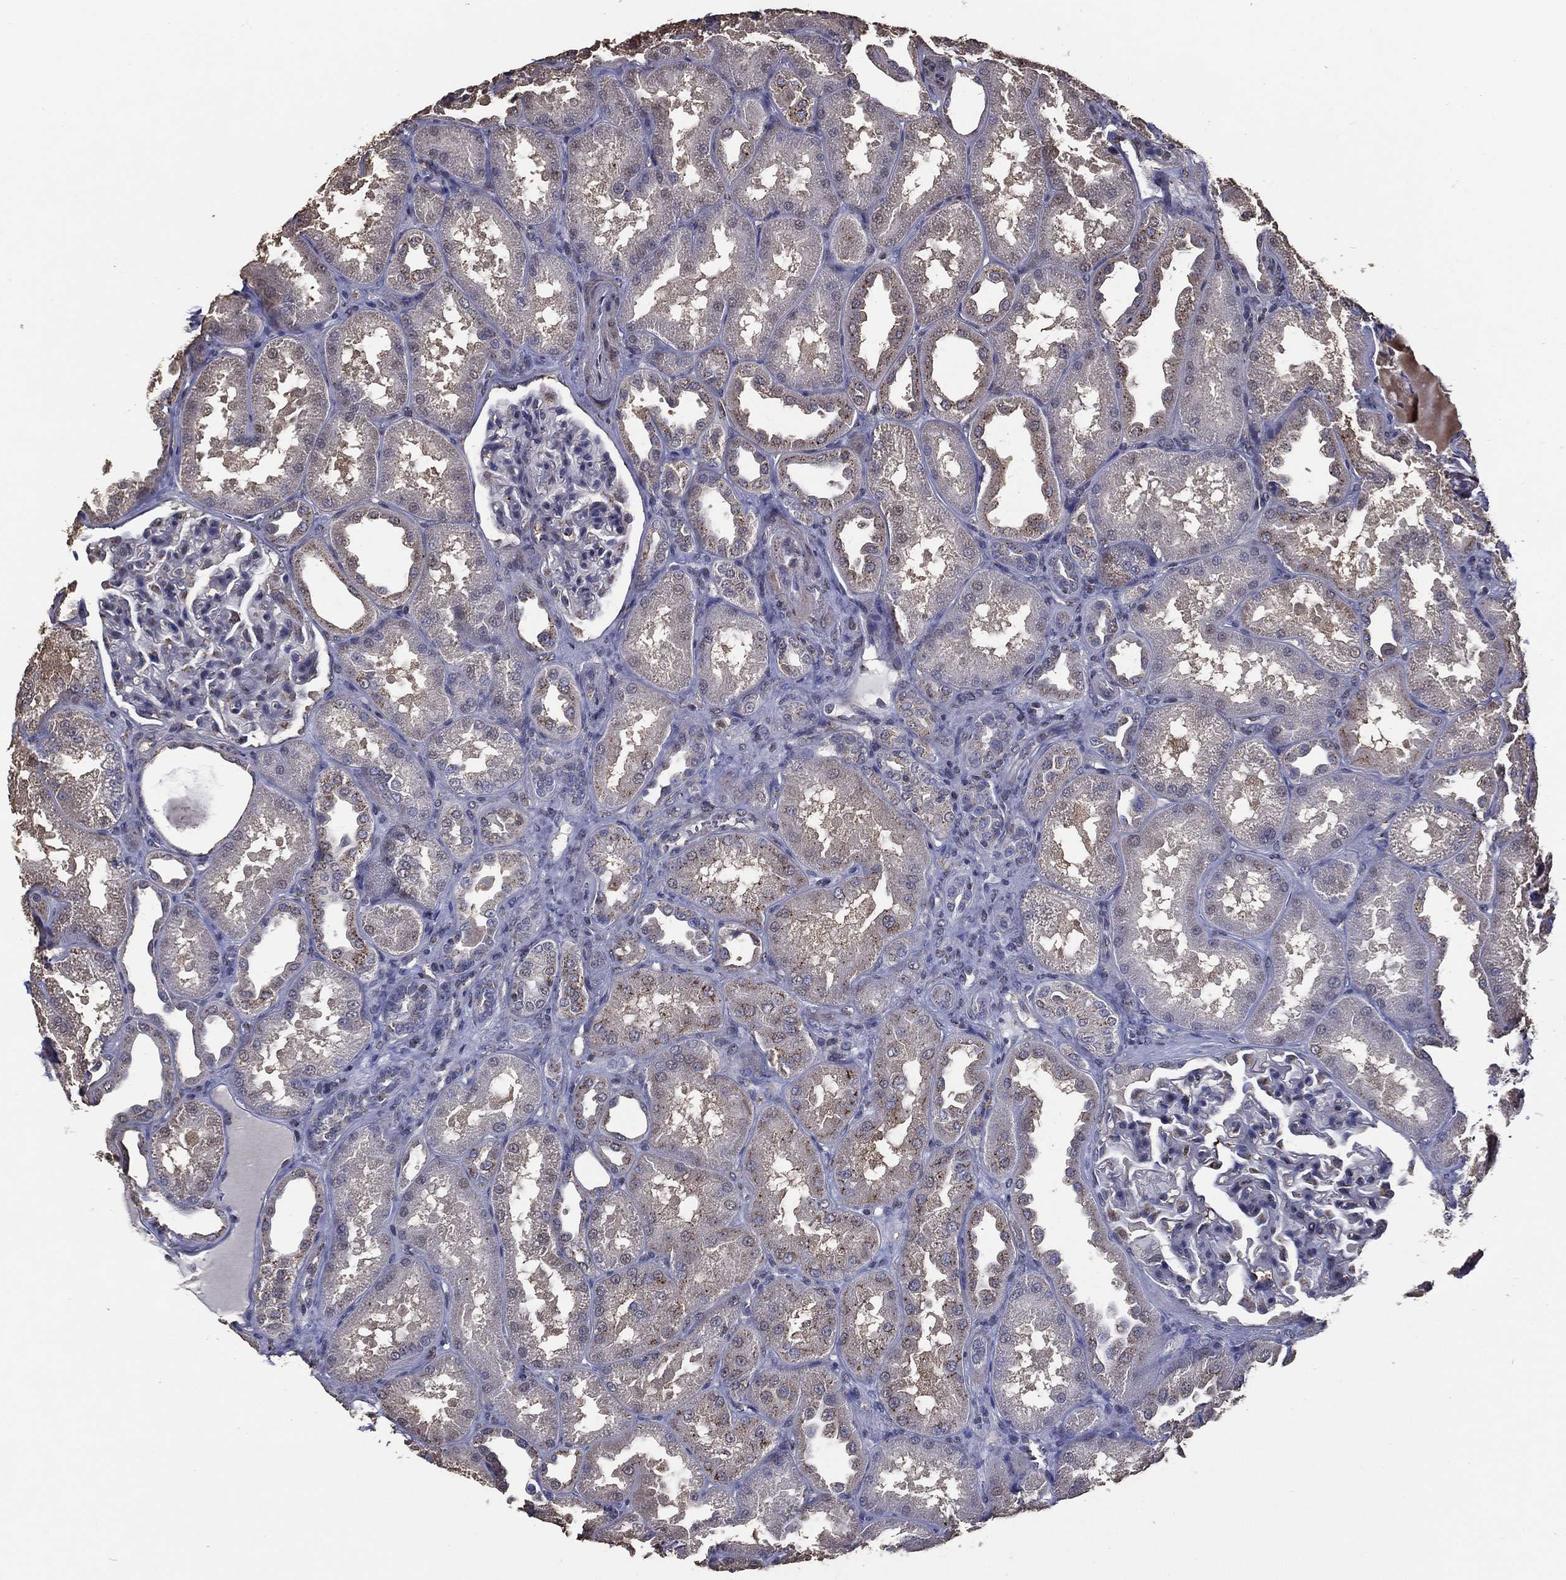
{"staining": {"intensity": "weak", "quantity": "<25%", "location": "cytoplasmic/membranous"}, "tissue": "kidney", "cell_type": "Cells in glomeruli", "image_type": "normal", "snomed": [{"axis": "morphology", "description": "Normal tissue, NOS"}, {"axis": "topography", "description": "Kidney"}], "caption": "The immunohistochemistry image has no significant staining in cells in glomeruli of kidney.", "gene": "GPR183", "patient": {"sex": "male", "age": 61}}